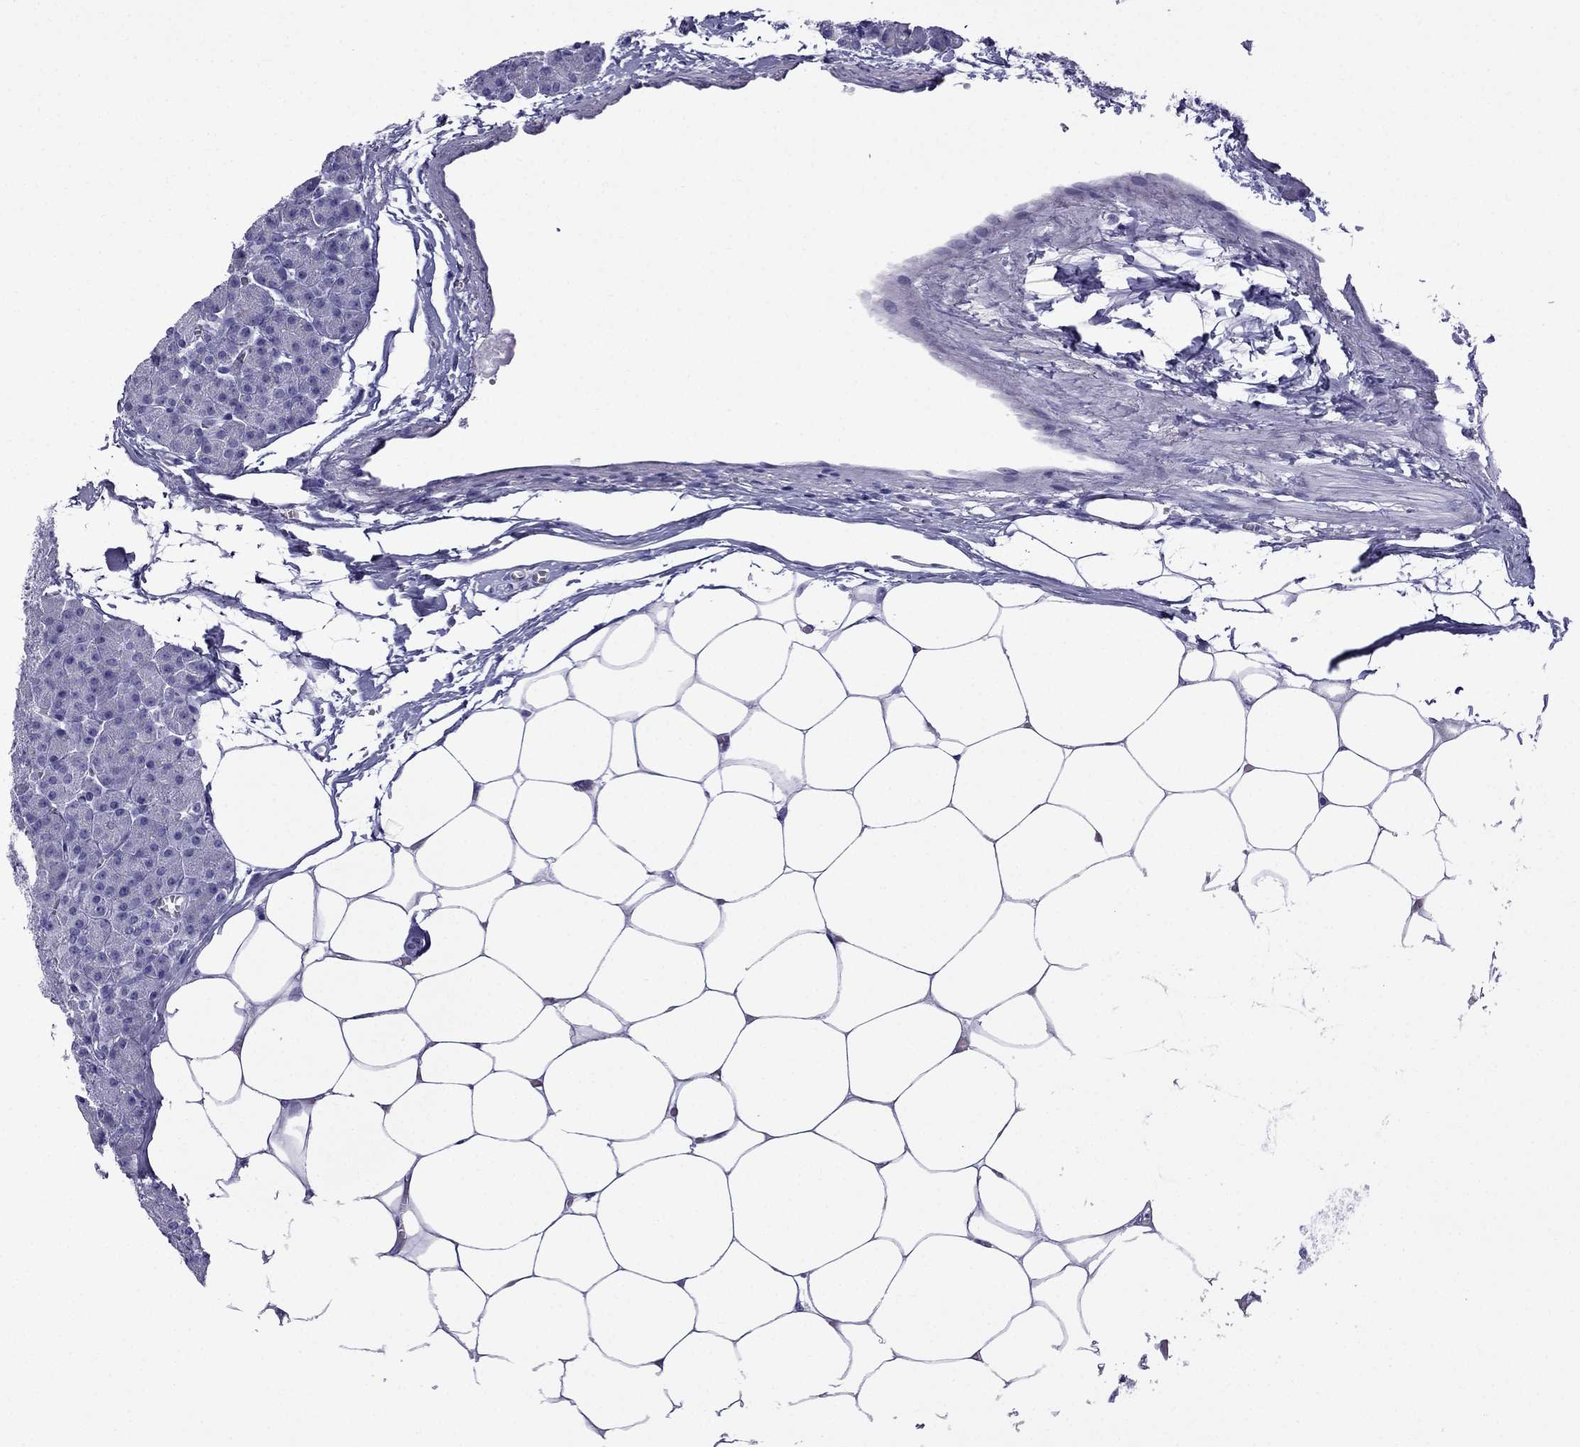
{"staining": {"intensity": "negative", "quantity": "none", "location": "none"}, "tissue": "pancreas", "cell_type": "Exocrine glandular cells", "image_type": "normal", "snomed": [{"axis": "morphology", "description": "Normal tissue, NOS"}, {"axis": "topography", "description": "Pancreas"}], "caption": "Exocrine glandular cells show no significant protein expression in benign pancreas. (DAB (3,3'-diaminobenzidine) immunohistochemistry with hematoxylin counter stain).", "gene": "TFF3", "patient": {"sex": "female", "age": 45}}